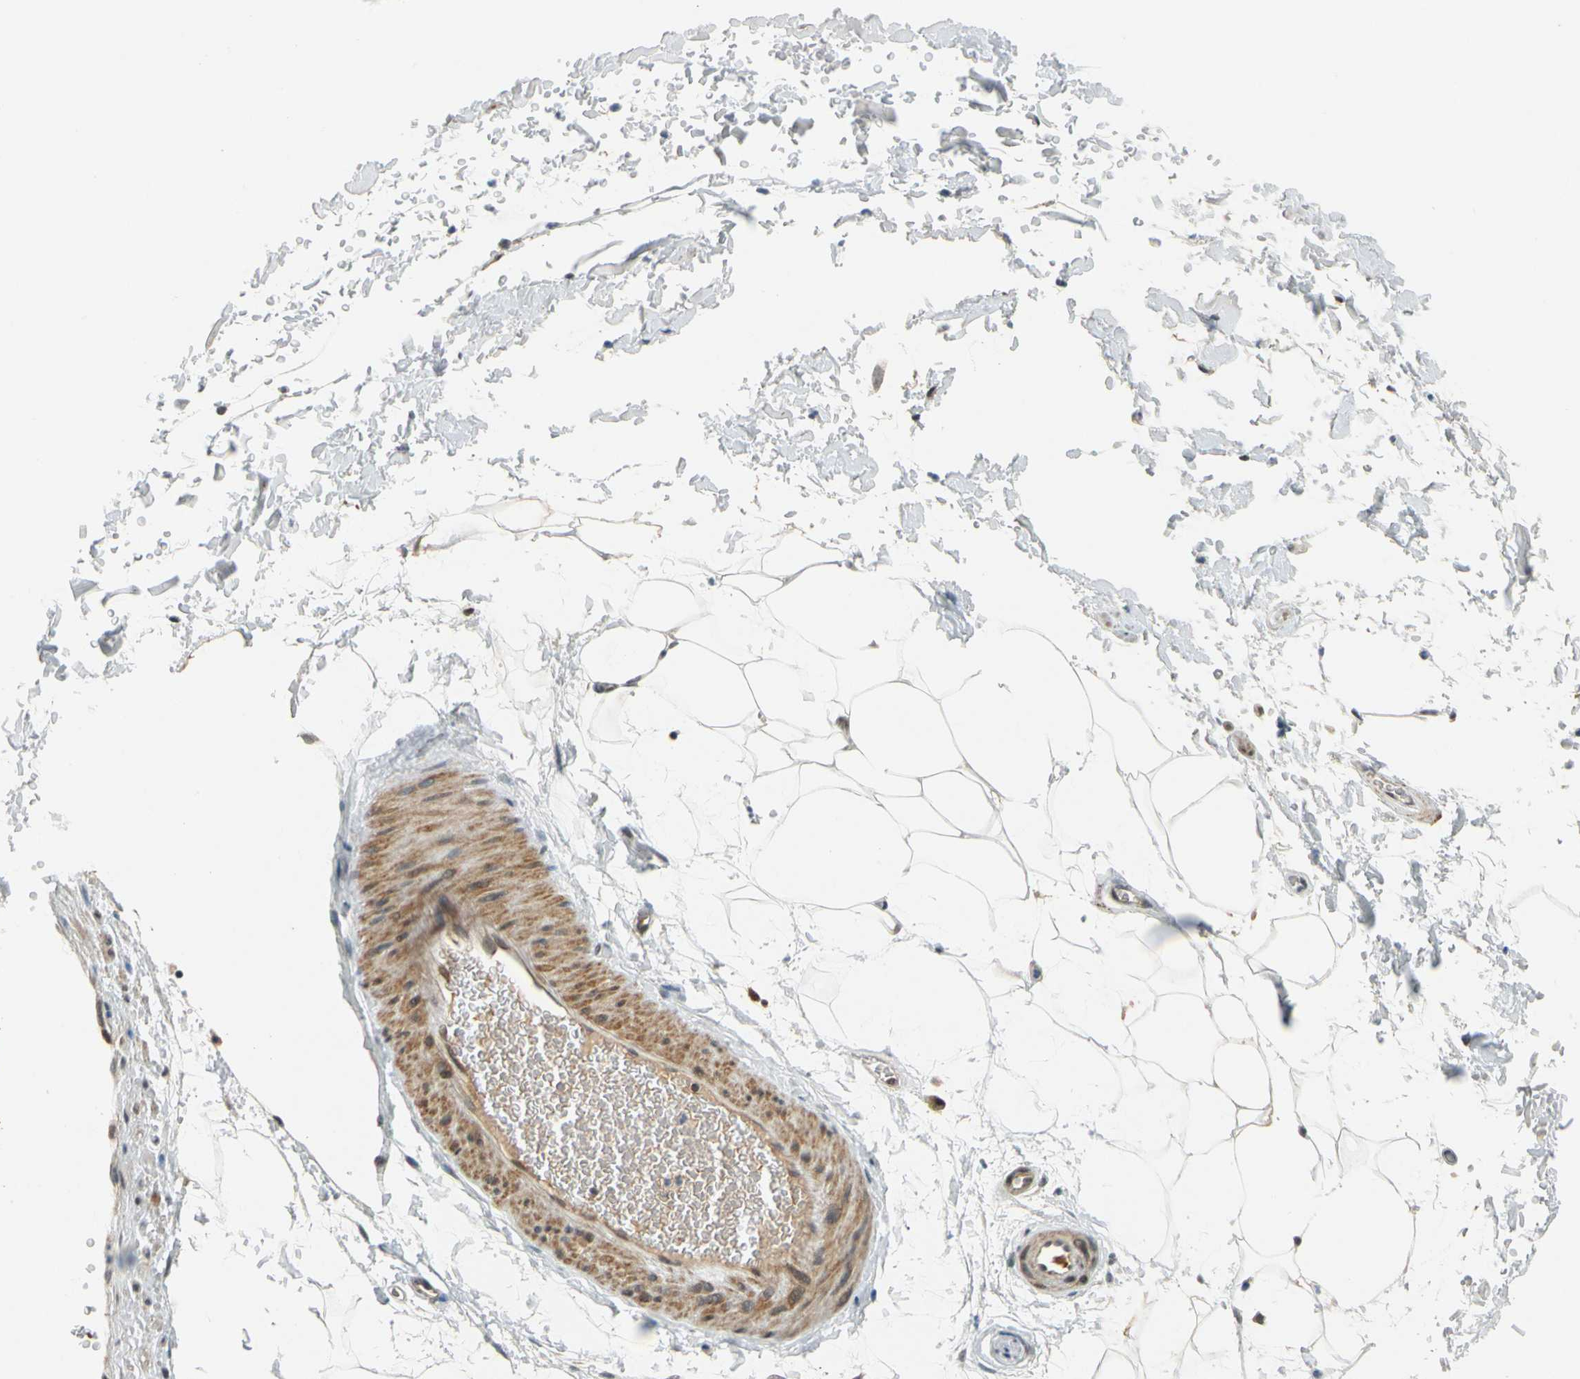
{"staining": {"intensity": "moderate", "quantity": "<25%", "location": "nuclear"}, "tissue": "adipose tissue", "cell_type": "Adipocytes", "image_type": "normal", "snomed": [{"axis": "morphology", "description": "Normal tissue, NOS"}, {"axis": "topography", "description": "Soft tissue"}], "caption": "Protein expression analysis of benign adipose tissue demonstrates moderate nuclear expression in approximately <25% of adipocytes.", "gene": "POGZ", "patient": {"sex": "male", "age": 72}}